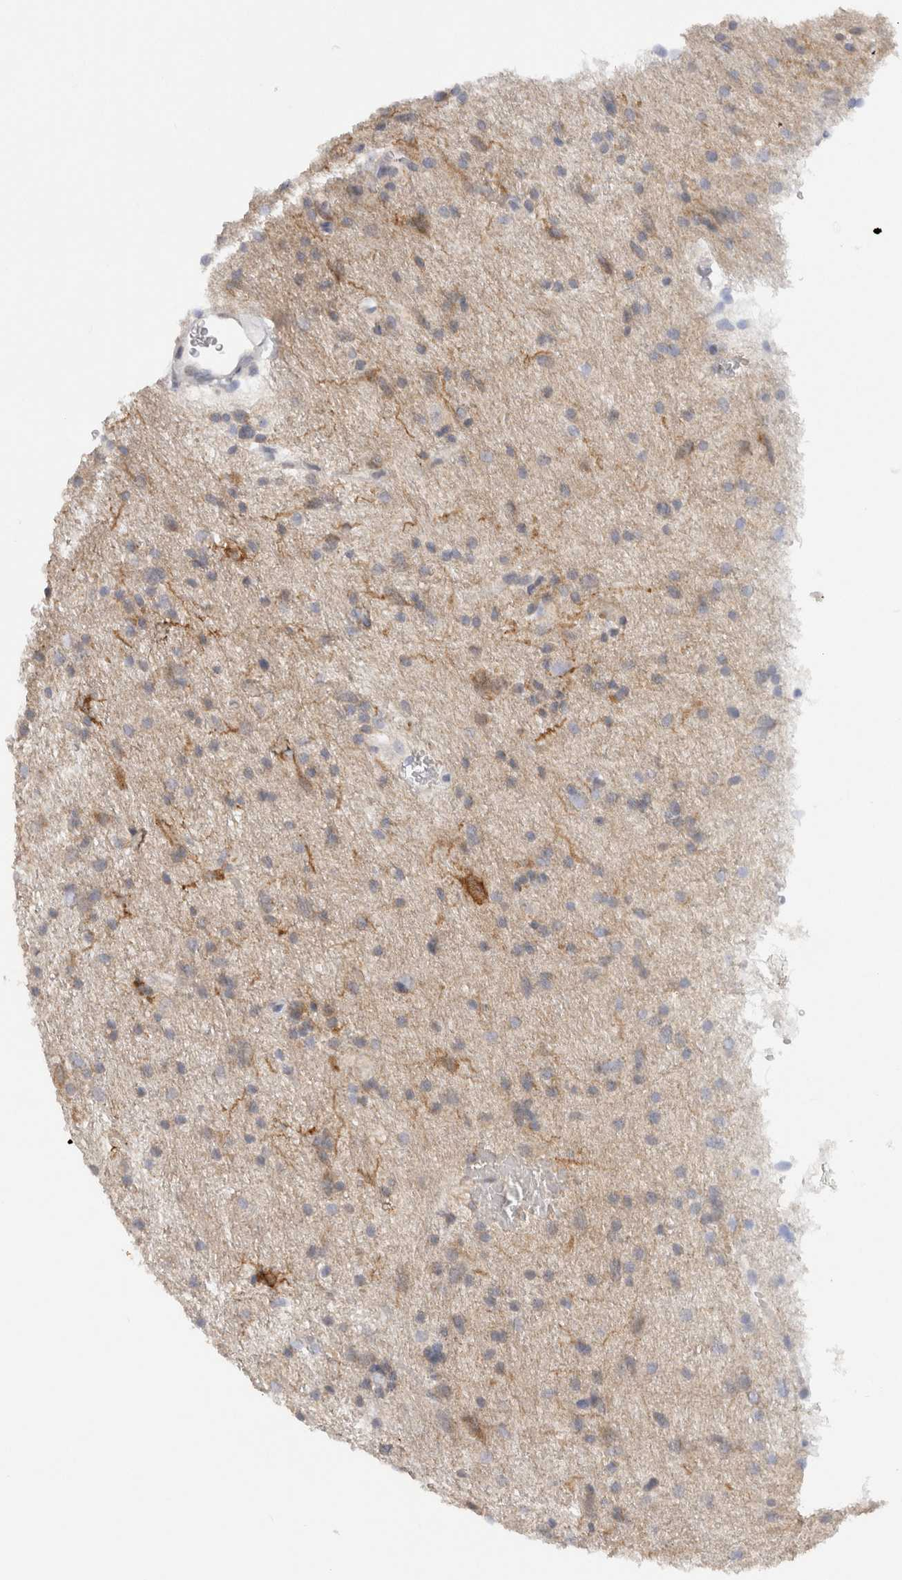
{"staining": {"intensity": "weak", "quantity": ">75%", "location": "cytoplasmic/membranous"}, "tissue": "glioma", "cell_type": "Tumor cells", "image_type": "cancer", "snomed": [{"axis": "morphology", "description": "Glioma, malignant, Low grade"}, {"axis": "topography", "description": "Brain"}], "caption": "The photomicrograph reveals a brown stain indicating the presence of a protein in the cytoplasmic/membranous of tumor cells in malignant glioma (low-grade).", "gene": "CHRM4", "patient": {"sex": "male", "age": 77}}